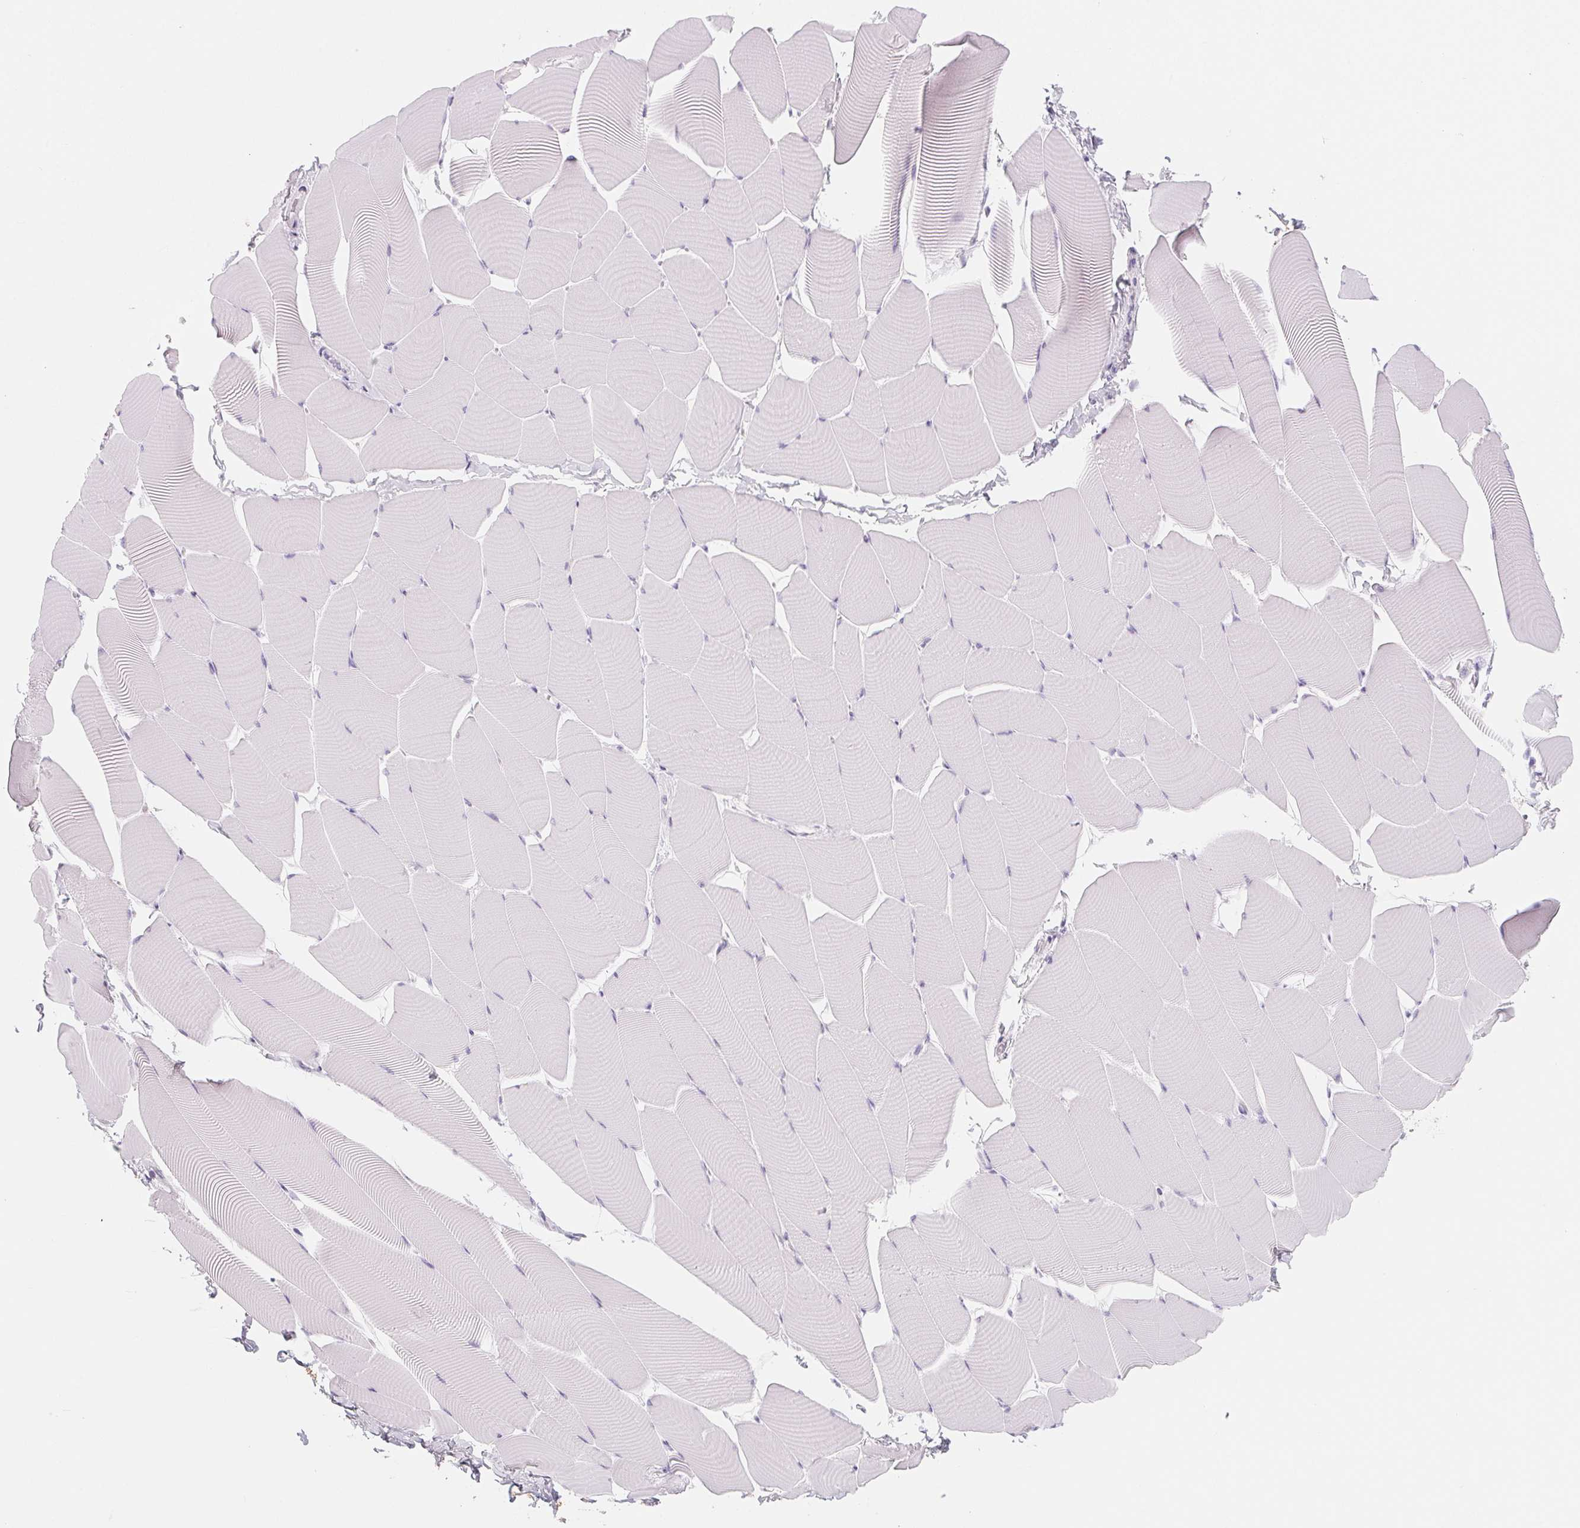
{"staining": {"intensity": "negative", "quantity": "none", "location": "none"}, "tissue": "skeletal muscle", "cell_type": "Myocytes", "image_type": "normal", "snomed": [{"axis": "morphology", "description": "Normal tissue, NOS"}, {"axis": "topography", "description": "Skeletal muscle"}], "caption": "The micrograph exhibits no staining of myocytes in normal skeletal muscle.", "gene": "SH3GL2", "patient": {"sex": "male", "age": 25}}